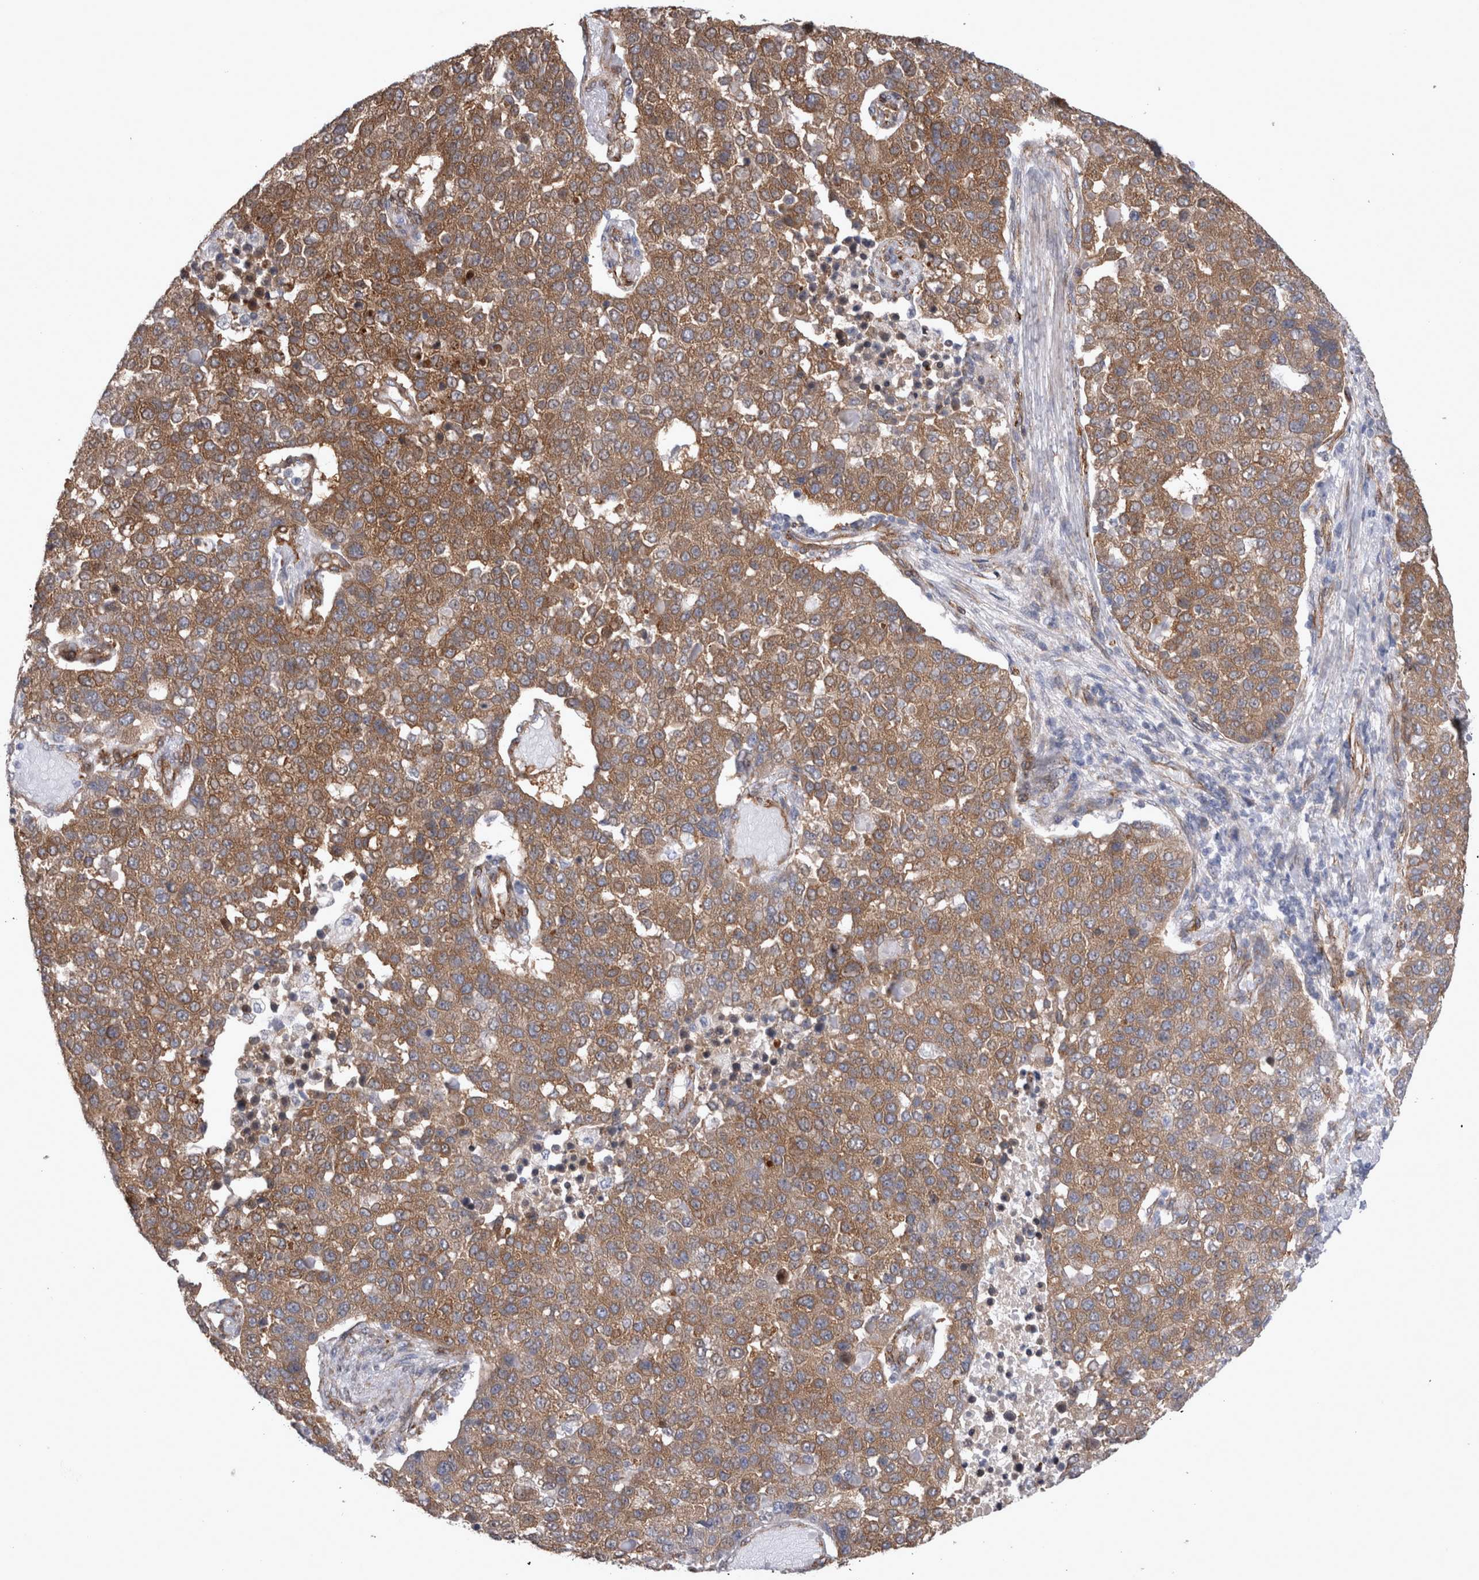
{"staining": {"intensity": "moderate", "quantity": ">75%", "location": "cytoplasmic/membranous"}, "tissue": "pancreatic cancer", "cell_type": "Tumor cells", "image_type": "cancer", "snomed": [{"axis": "morphology", "description": "Adenocarcinoma, NOS"}, {"axis": "topography", "description": "Pancreas"}], "caption": "Protein staining of pancreatic cancer tissue exhibits moderate cytoplasmic/membranous staining in about >75% of tumor cells.", "gene": "DDX6", "patient": {"sex": "female", "age": 61}}